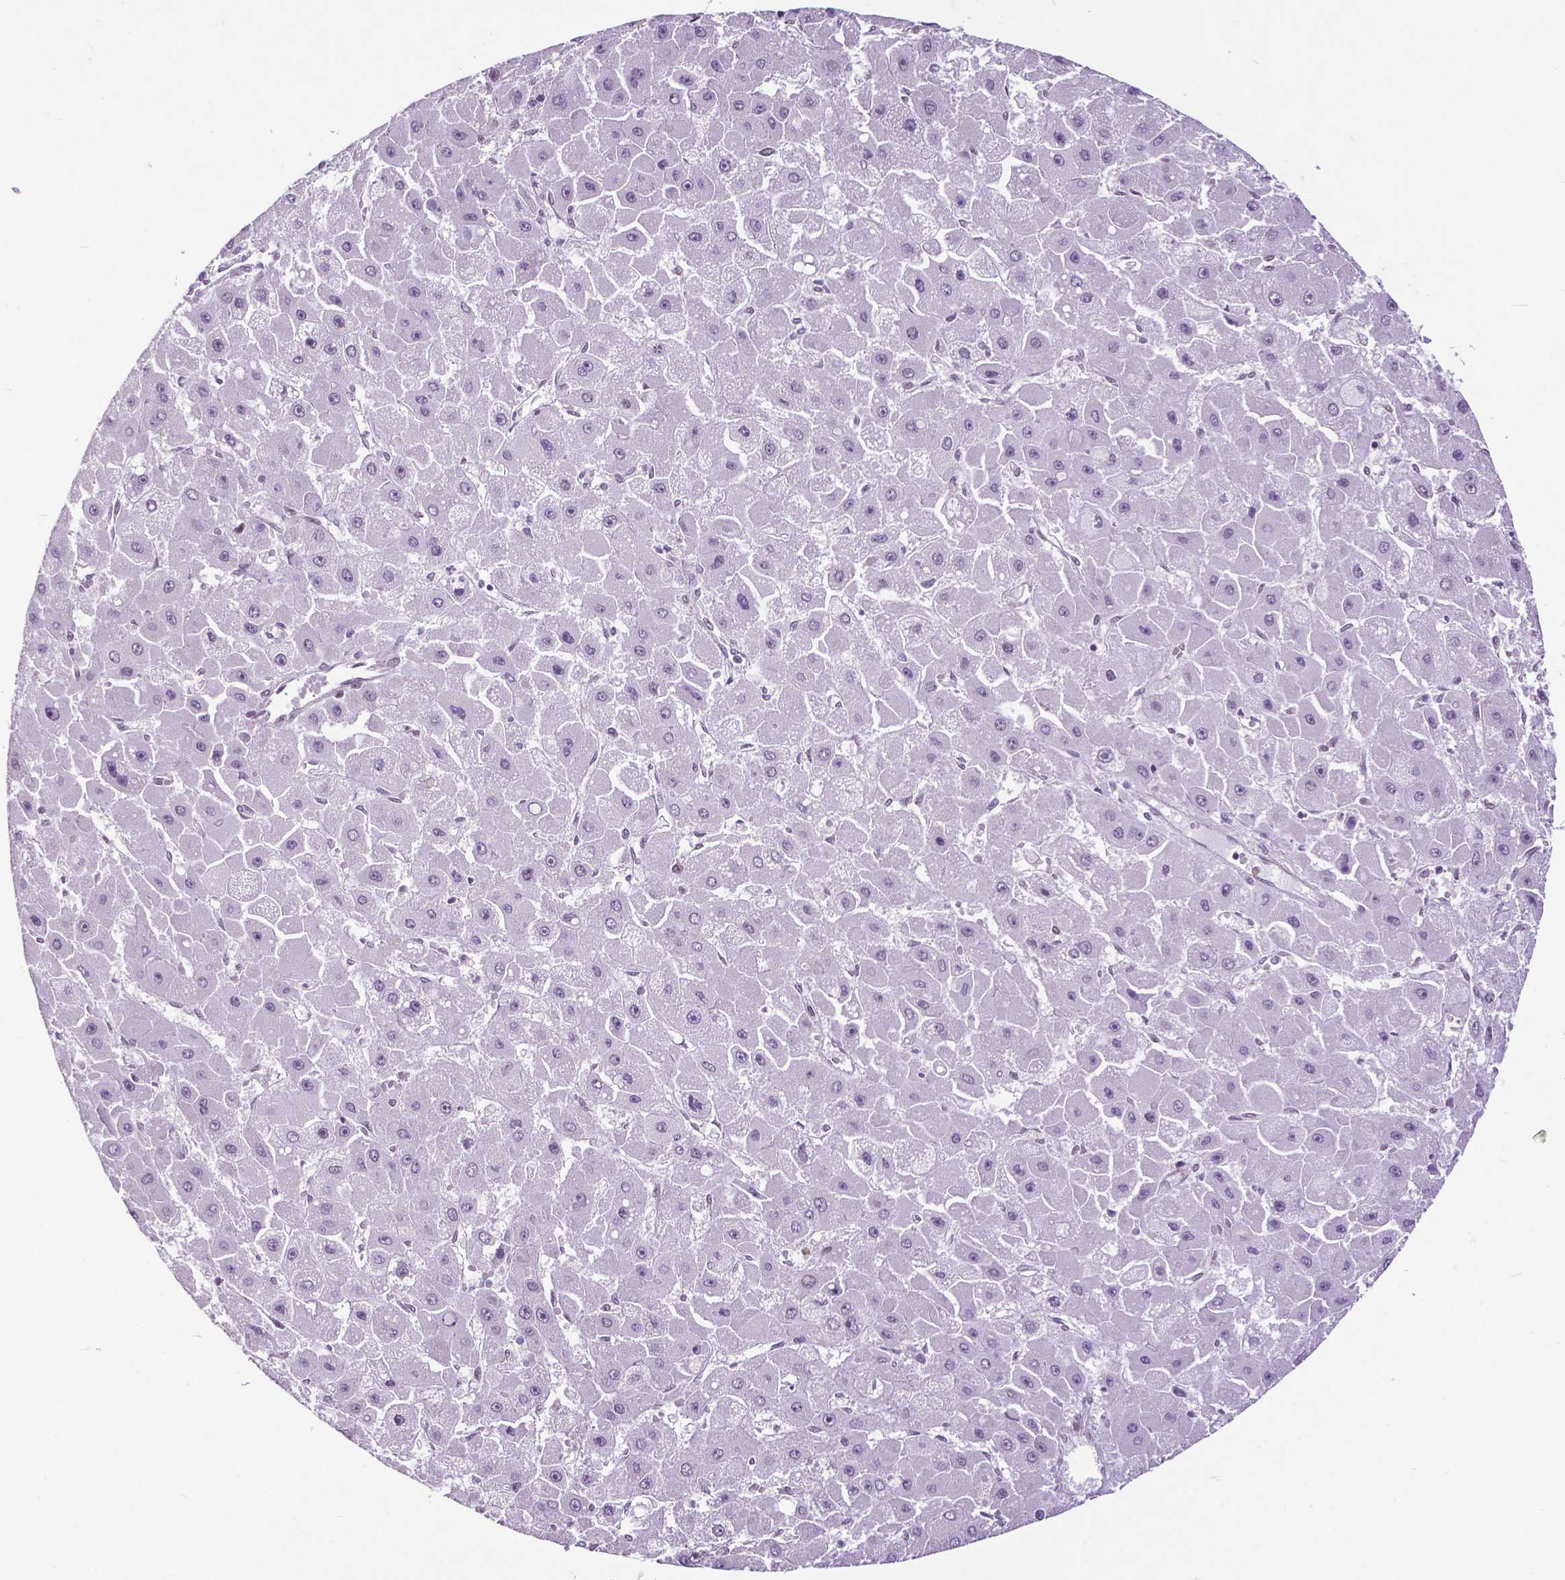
{"staining": {"intensity": "negative", "quantity": "none", "location": "none"}, "tissue": "liver cancer", "cell_type": "Tumor cells", "image_type": "cancer", "snomed": [{"axis": "morphology", "description": "Carcinoma, Hepatocellular, NOS"}, {"axis": "topography", "description": "Liver"}], "caption": "Liver cancer (hepatocellular carcinoma) stained for a protein using IHC reveals no positivity tumor cells.", "gene": "FAF1", "patient": {"sex": "female", "age": 25}}